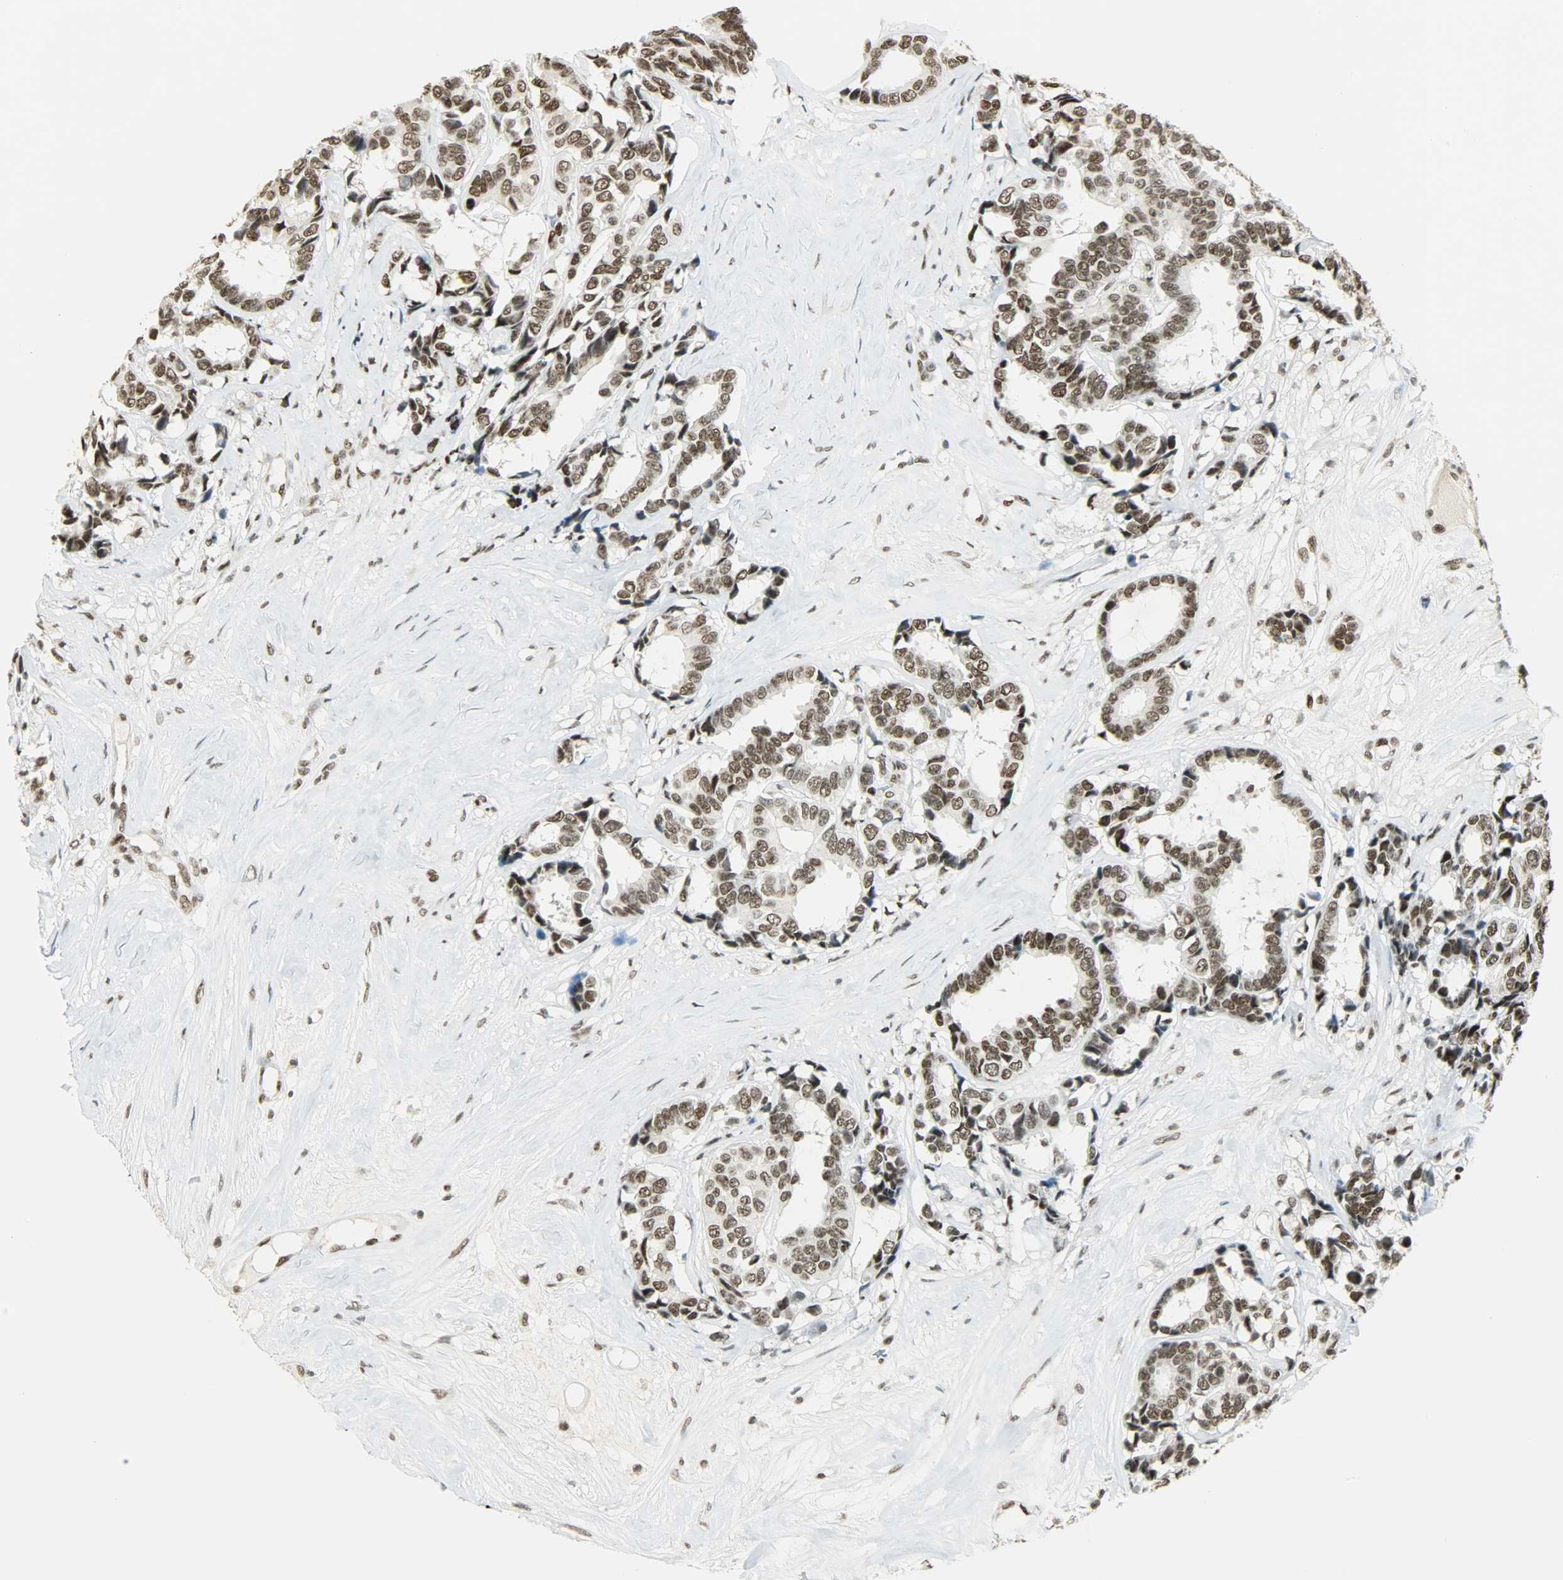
{"staining": {"intensity": "strong", "quantity": ">75%", "location": "nuclear"}, "tissue": "breast cancer", "cell_type": "Tumor cells", "image_type": "cancer", "snomed": [{"axis": "morphology", "description": "Duct carcinoma"}, {"axis": "topography", "description": "Breast"}], "caption": "Breast cancer (invasive ductal carcinoma) tissue reveals strong nuclear positivity in approximately >75% of tumor cells", "gene": "MYEF2", "patient": {"sex": "female", "age": 87}}